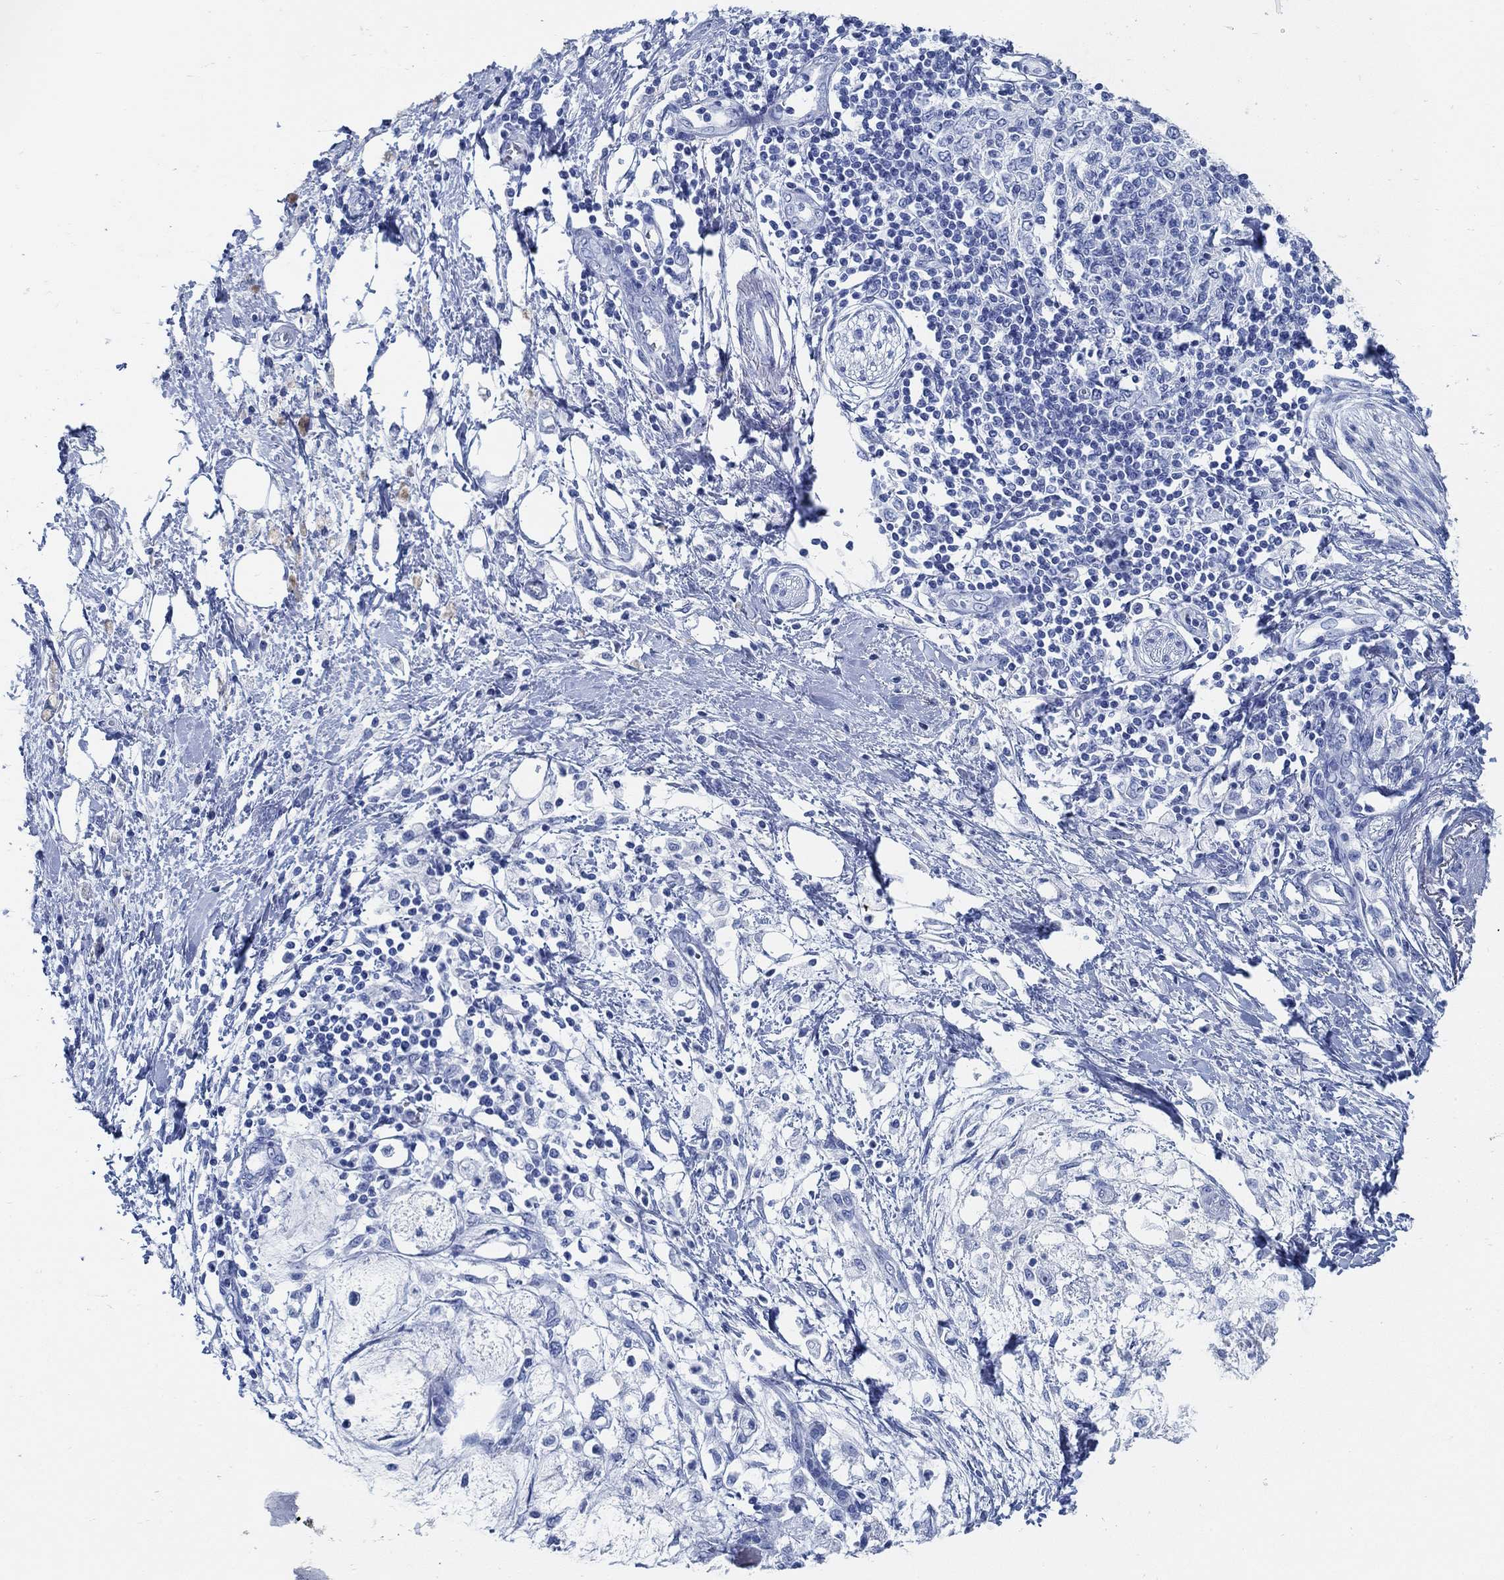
{"staining": {"intensity": "negative", "quantity": "none", "location": "none"}, "tissue": "pancreatic cancer", "cell_type": "Tumor cells", "image_type": "cancer", "snomed": [{"axis": "morphology", "description": "Normal tissue, NOS"}, {"axis": "morphology", "description": "Adenocarcinoma, NOS"}, {"axis": "topography", "description": "Pancreas"}, {"axis": "topography", "description": "Duodenum"}], "caption": "IHC of pancreatic adenocarcinoma displays no positivity in tumor cells.", "gene": "SLC45A1", "patient": {"sex": "female", "age": 60}}